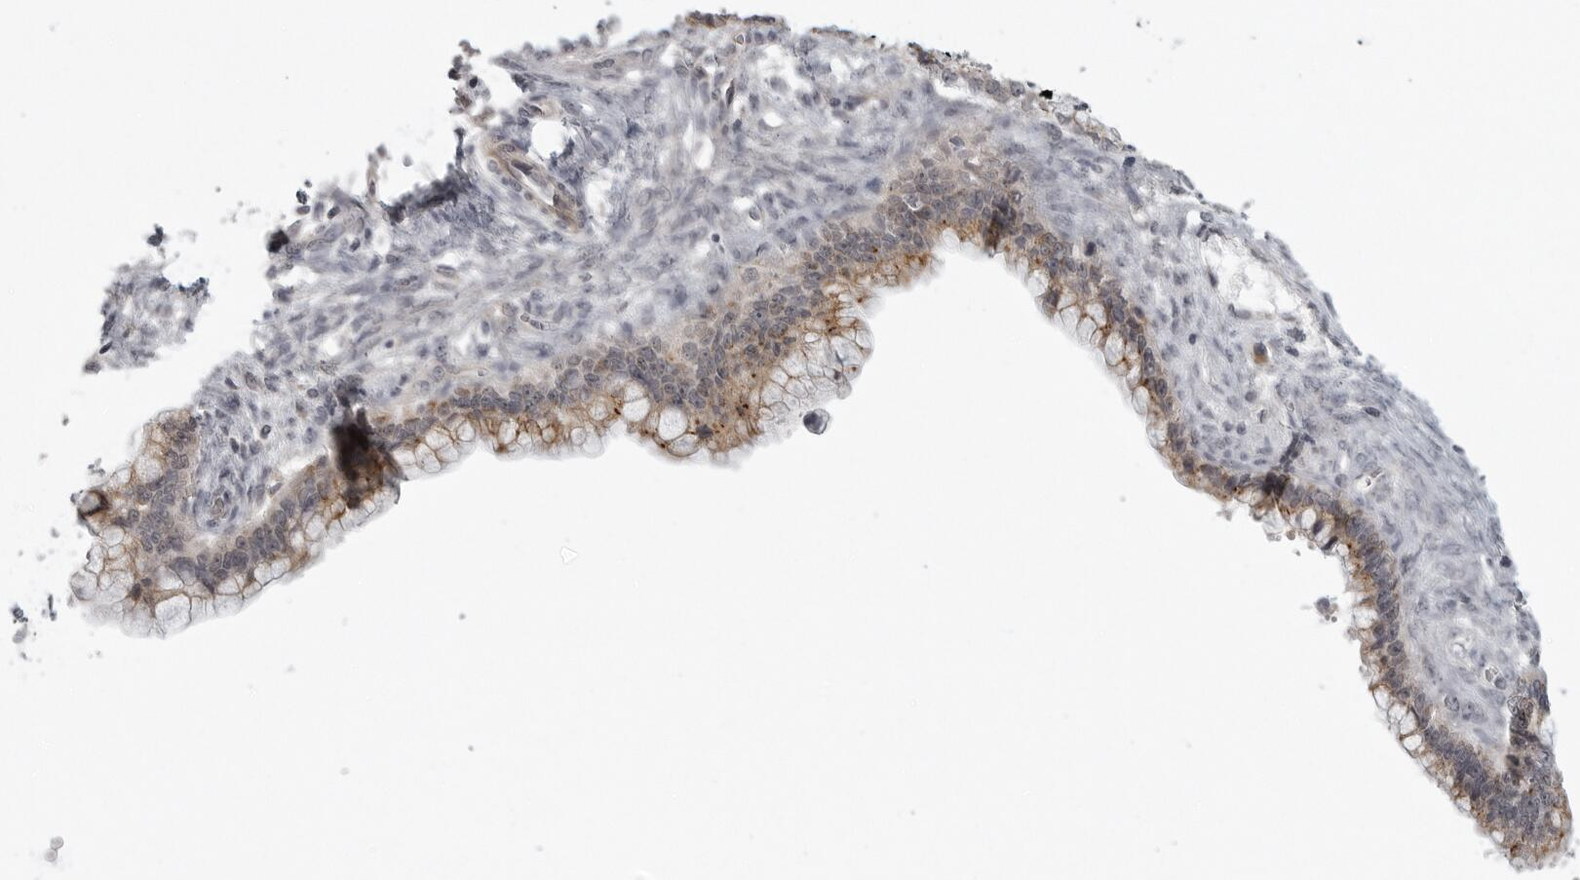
{"staining": {"intensity": "moderate", "quantity": ">75%", "location": "cytoplasmic/membranous"}, "tissue": "cervical cancer", "cell_type": "Tumor cells", "image_type": "cancer", "snomed": [{"axis": "morphology", "description": "Adenocarcinoma, NOS"}, {"axis": "topography", "description": "Cervix"}], "caption": "About >75% of tumor cells in human cervical cancer show moderate cytoplasmic/membranous protein staining as visualized by brown immunohistochemical staining.", "gene": "TUT4", "patient": {"sex": "female", "age": 44}}